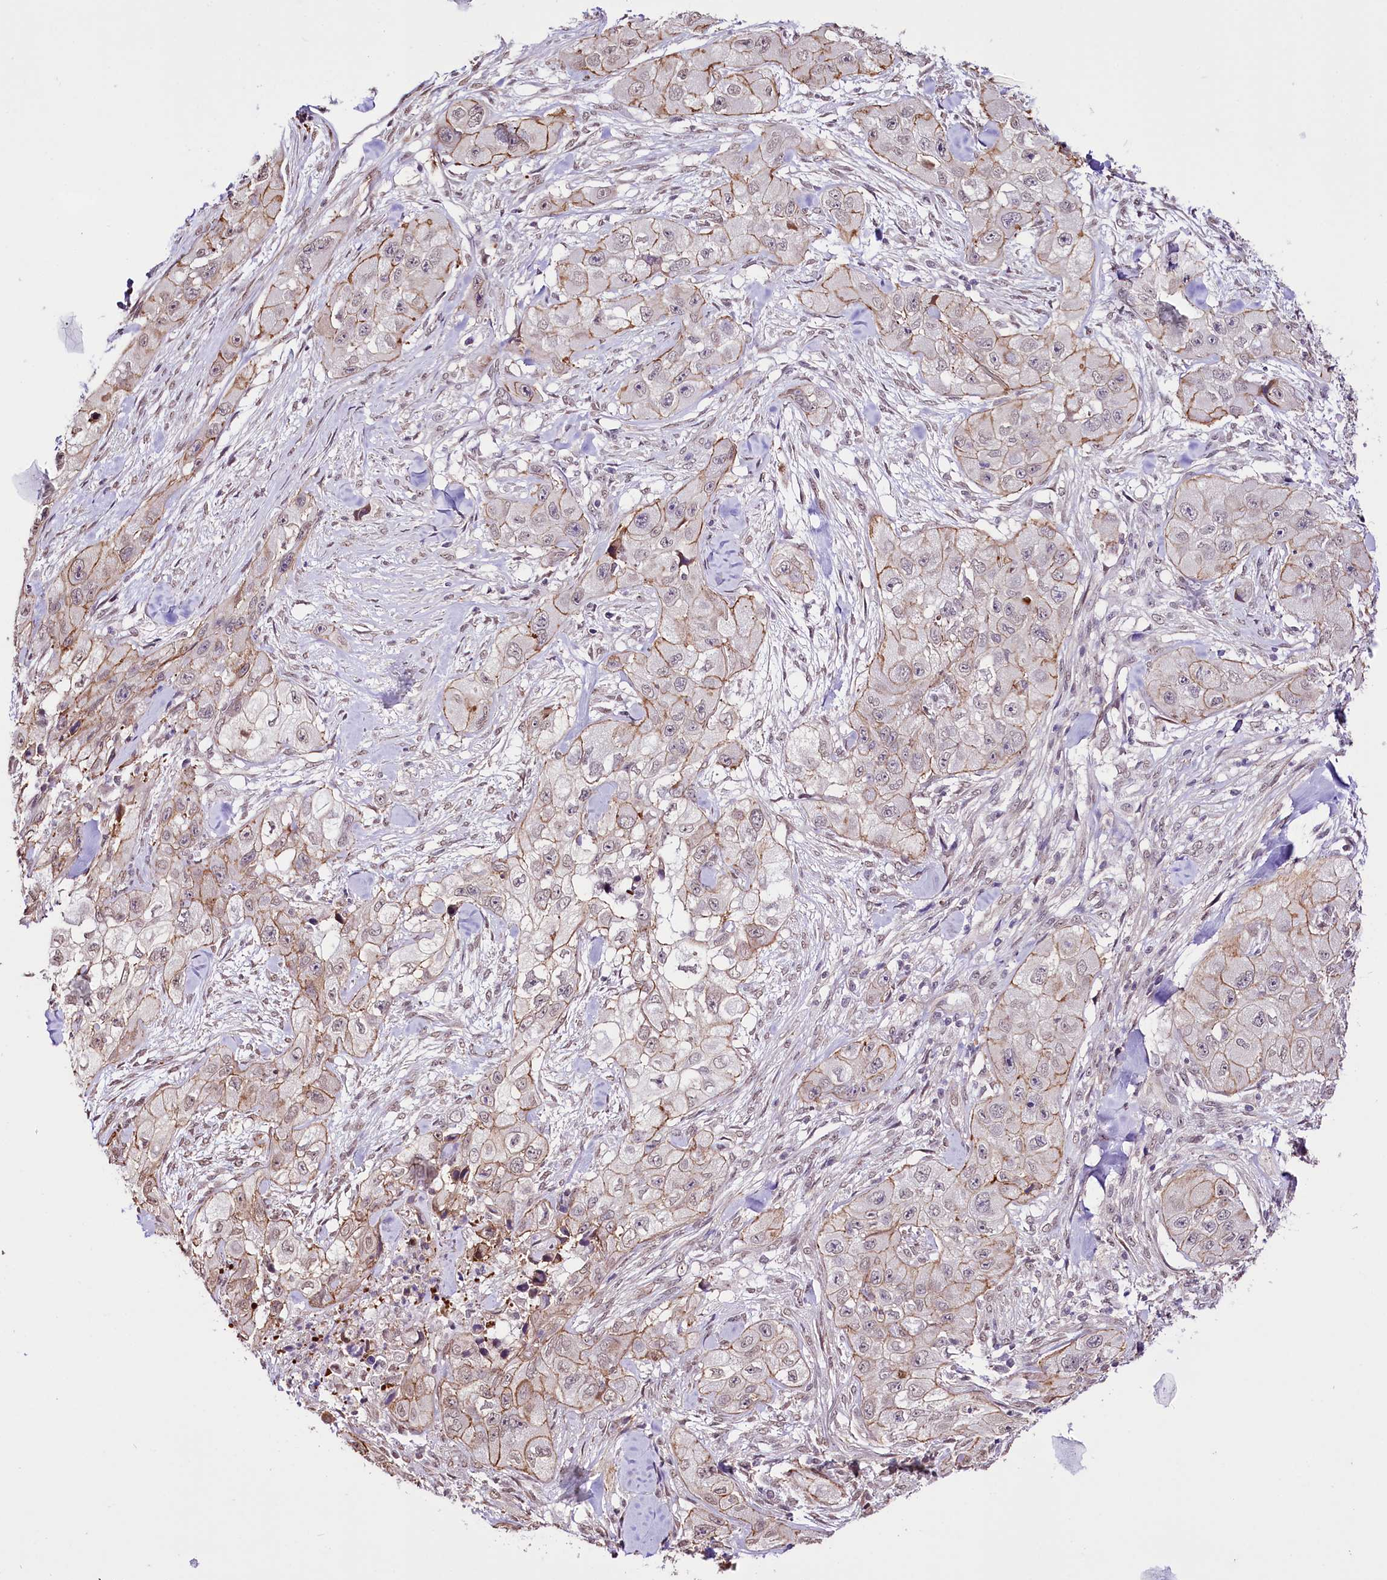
{"staining": {"intensity": "moderate", "quantity": ">75%", "location": "cytoplasmic/membranous"}, "tissue": "skin cancer", "cell_type": "Tumor cells", "image_type": "cancer", "snomed": [{"axis": "morphology", "description": "Squamous cell carcinoma, NOS"}, {"axis": "topography", "description": "Skin"}, {"axis": "topography", "description": "Subcutis"}], "caption": "Immunohistochemical staining of human skin squamous cell carcinoma displays medium levels of moderate cytoplasmic/membranous protein positivity in about >75% of tumor cells. (Brightfield microscopy of DAB IHC at high magnification).", "gene": "ST7", "patient": {"sex": "male", "age": 73}}